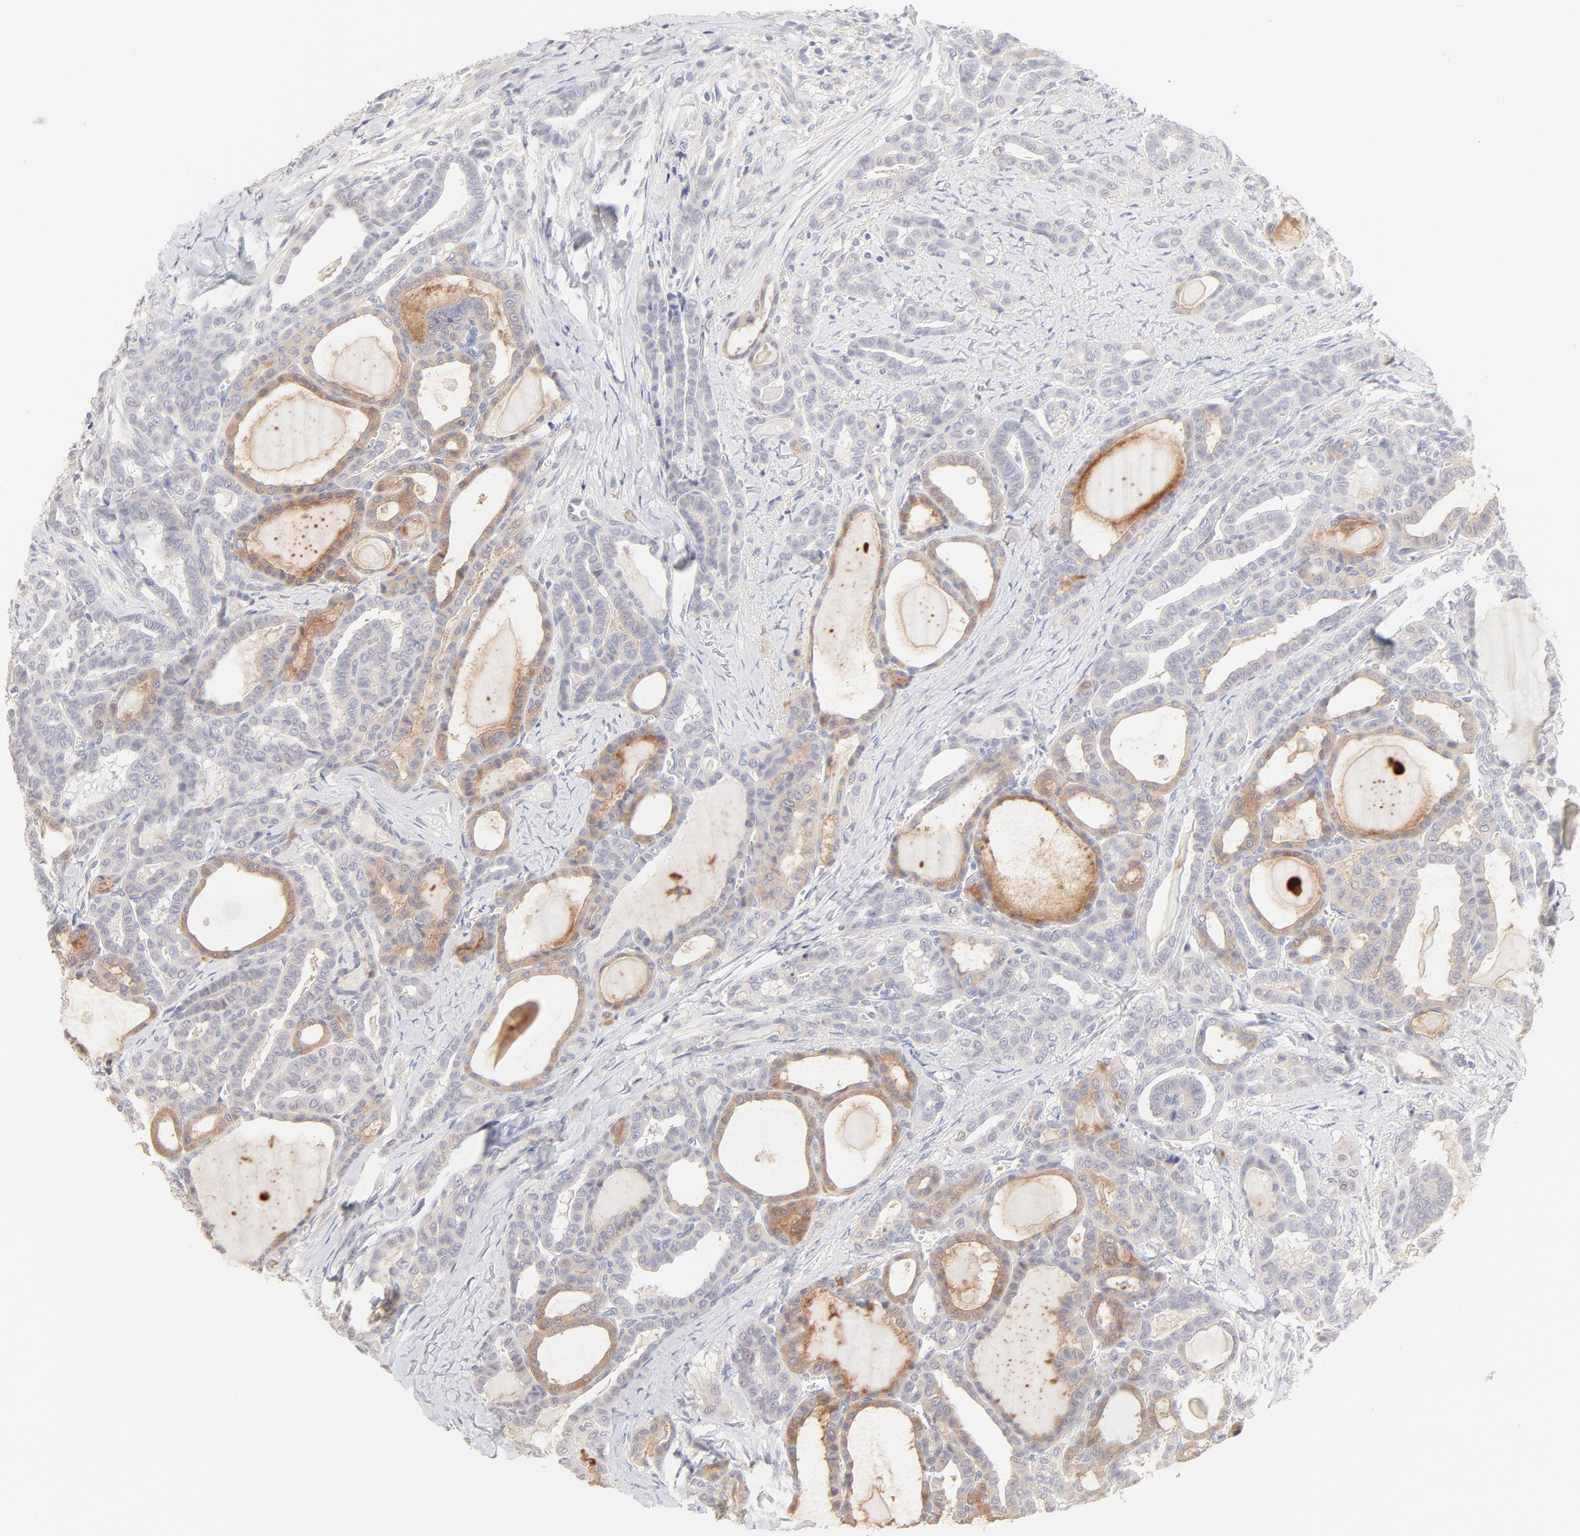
{"staining": {"intensity": "weak", "quantity": "<25%", "location": "cytoplasmic/membranous"}, "tissue": "thyroid cancer", "cell_type": "Tumor cells", "image_type": "cancer", "snomed": [{"axis": "morphology", "description": "Carcinoma, NOS"}, {"axis": "topography", "description": "Thyroid gland"}], "caption": "IHC image of human thyroid cancer (carcinoma) stained for a protein (brown), which displays no staining in tumor cells.", "gene": "ELF3", "patient": {"sex": "female", "age": 91}}